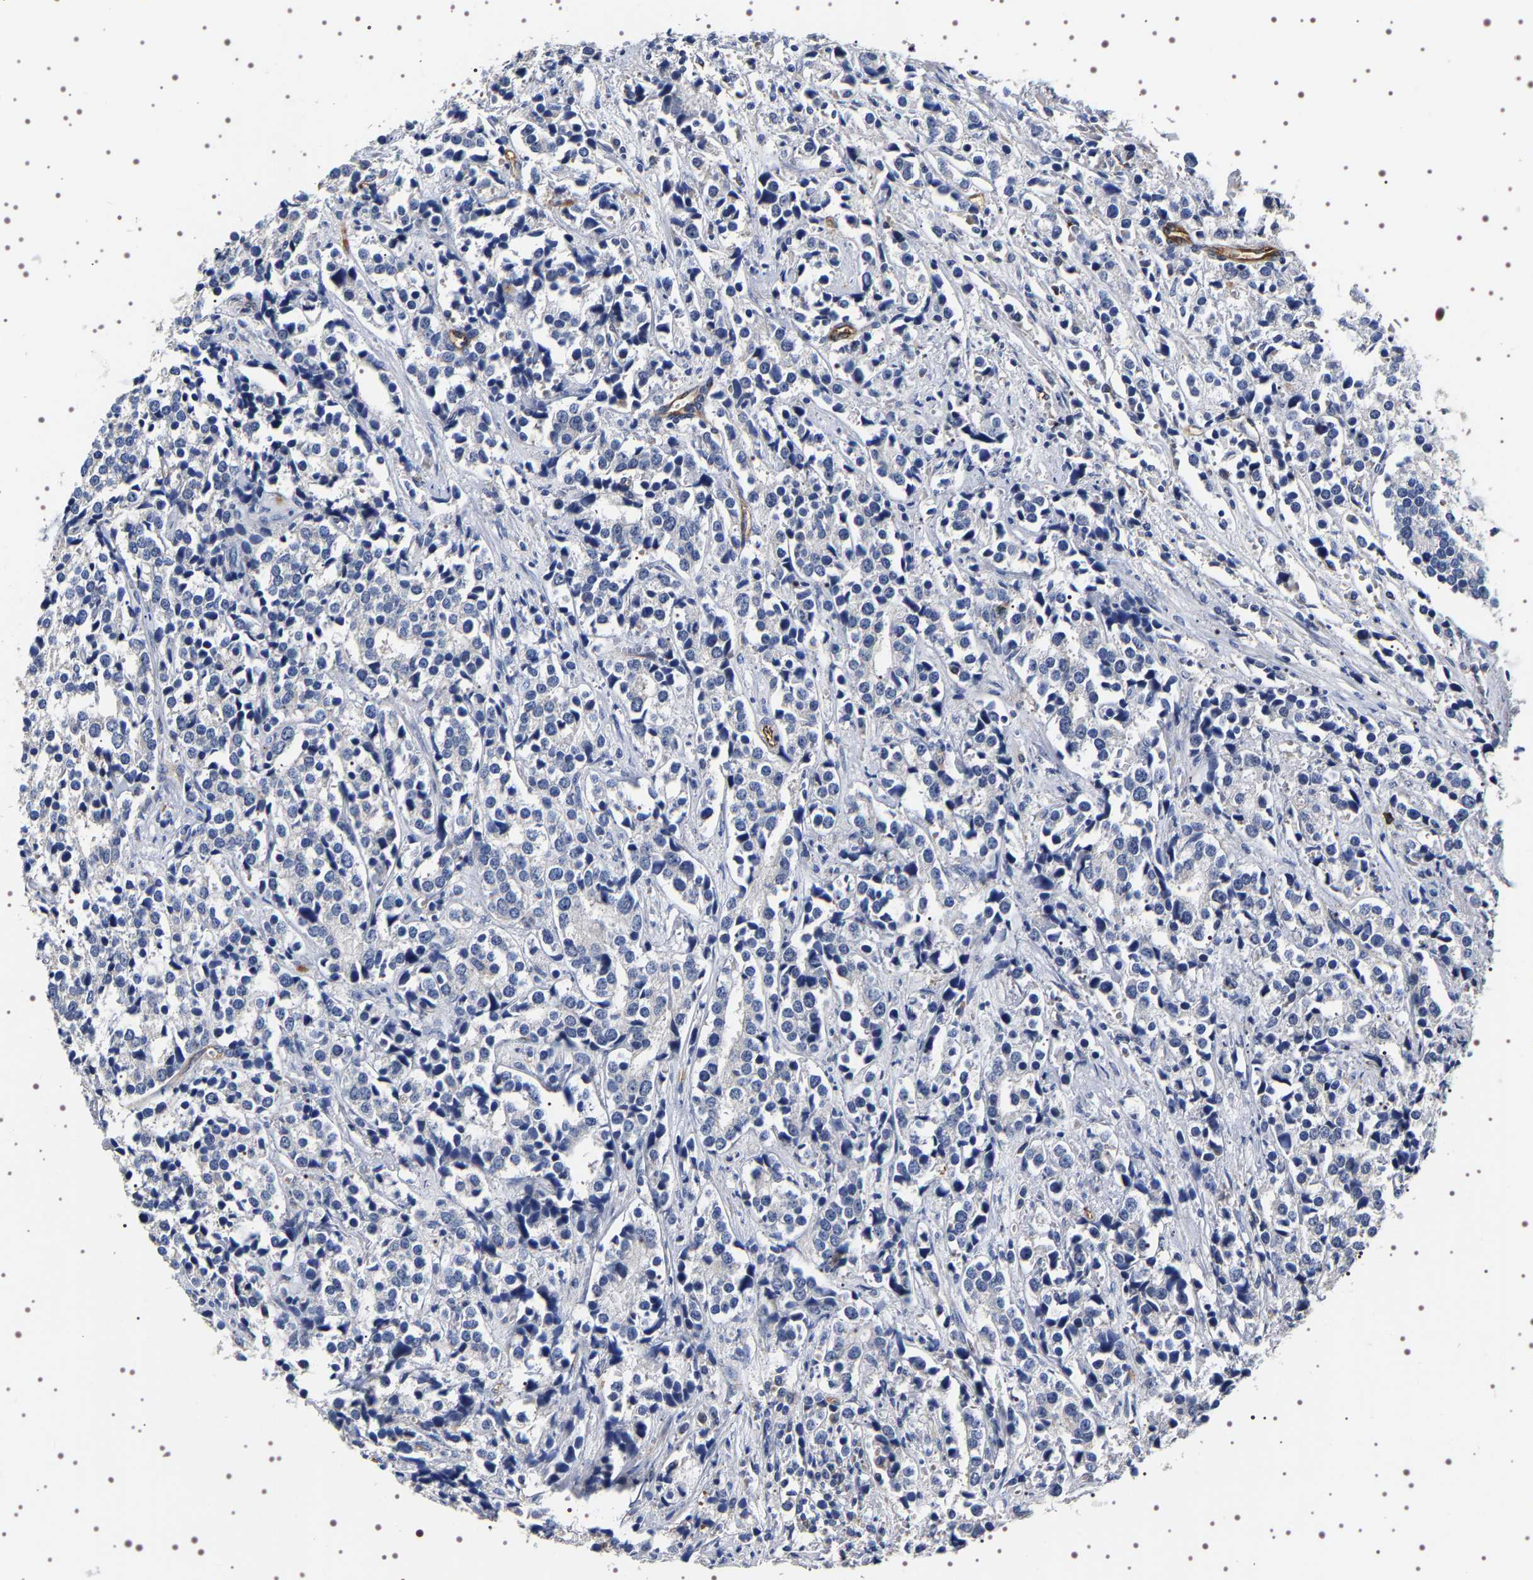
{"staining": {"intensity": "negative", "quantity": "none", "location": "none"}, "tissue": "prostate cancer", "cell_type": "Tumor cells", "image_type": "cancer", "snomed": [{"axis": "morphology", "description": "Adenocarcinoma, High grade"}, {"axis": "topography", "description": "Prostate"}], "caption": "High magnification brightfield microscopy of prostate cancer stained with DAB (brown) and counterstained with hematoxylin (blue): tumor cells show no significant staining.", "gene": "ALPL", "patient": {"sex": "male", "age": 71}}